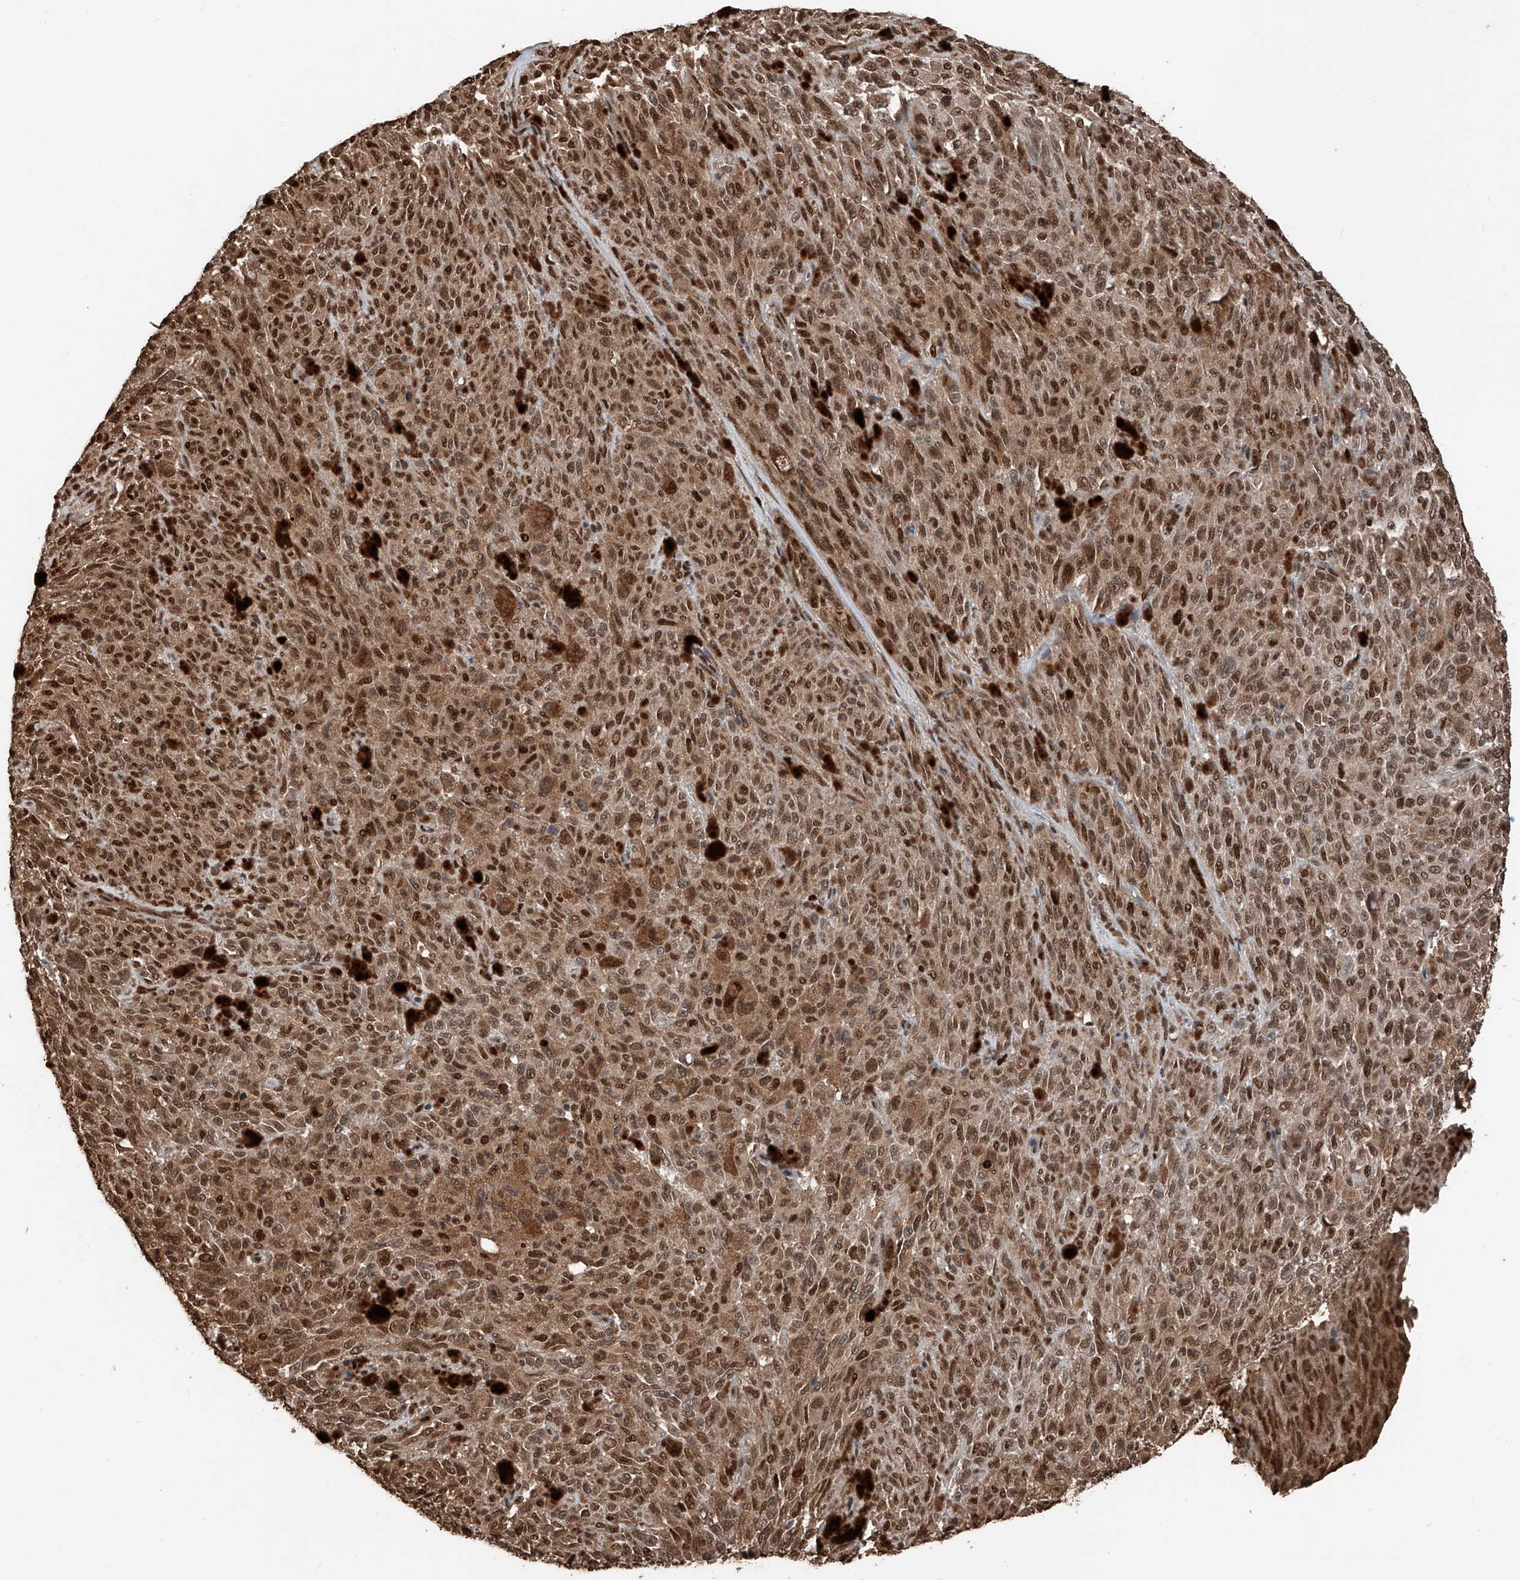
{"staining": {"intensity": "moderate", "quantity": ">75%", "location": "cytoplasmic/membranous,nuclear"}, "tissue": "melanoma", "cell_type": "Tumor cells", "image_type": "cancer", "snomed": [{"axis": "morphology", "description": "Malignant melanoma, NOS"}, {"axis": "topography", "description": "Skin"}], "caption": "Immunohistochemistry micrograph of human malignant melanoma stained for a protein (brown), which shows medium levels of moderate cytoplasmic/membranous and nuclear expression in approximately >75% of tumor cells.", "gene": "RMND1", "patient": {"sex": "female", "age": 82}}